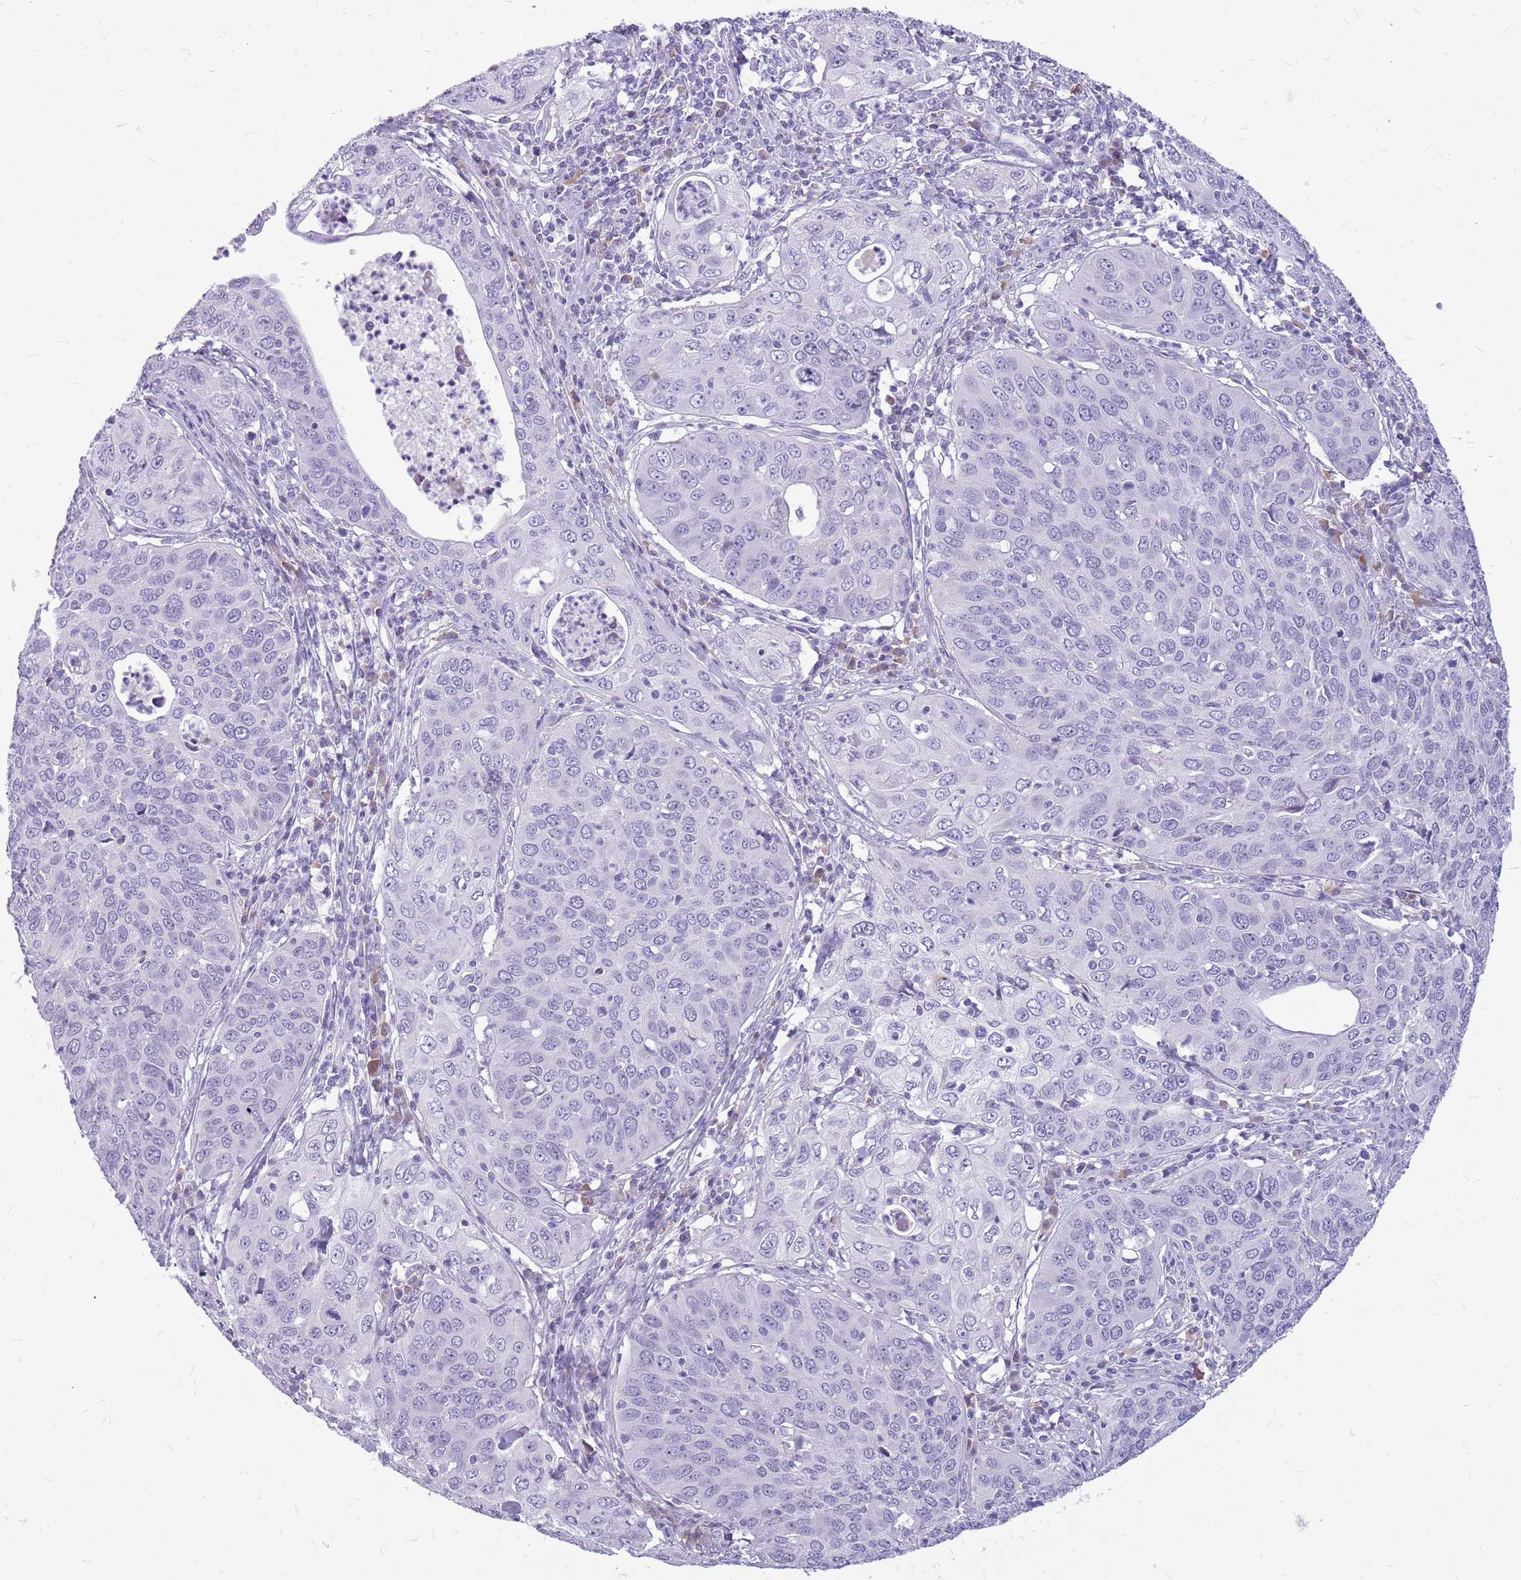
{"staining": {"intensity": "negative", "quantity": "none", "location": "none"}, "tissue": "cervical cancer", "cell_type": "Tumor cells", "image_type": "cancer", "snomed": [{"axis": "morphology", "description": "Squamous cell carcinoma, NOS"}, {"axis": "topography", "description": "Cervix"}], "caption": "Cervical cancer (squamous cell carcinoma) was stained to show a protein in brown. There is no significant positivity in tumor cells.", "gene": "ZNF425", "patient": {"sex": "female", "age": 36}}